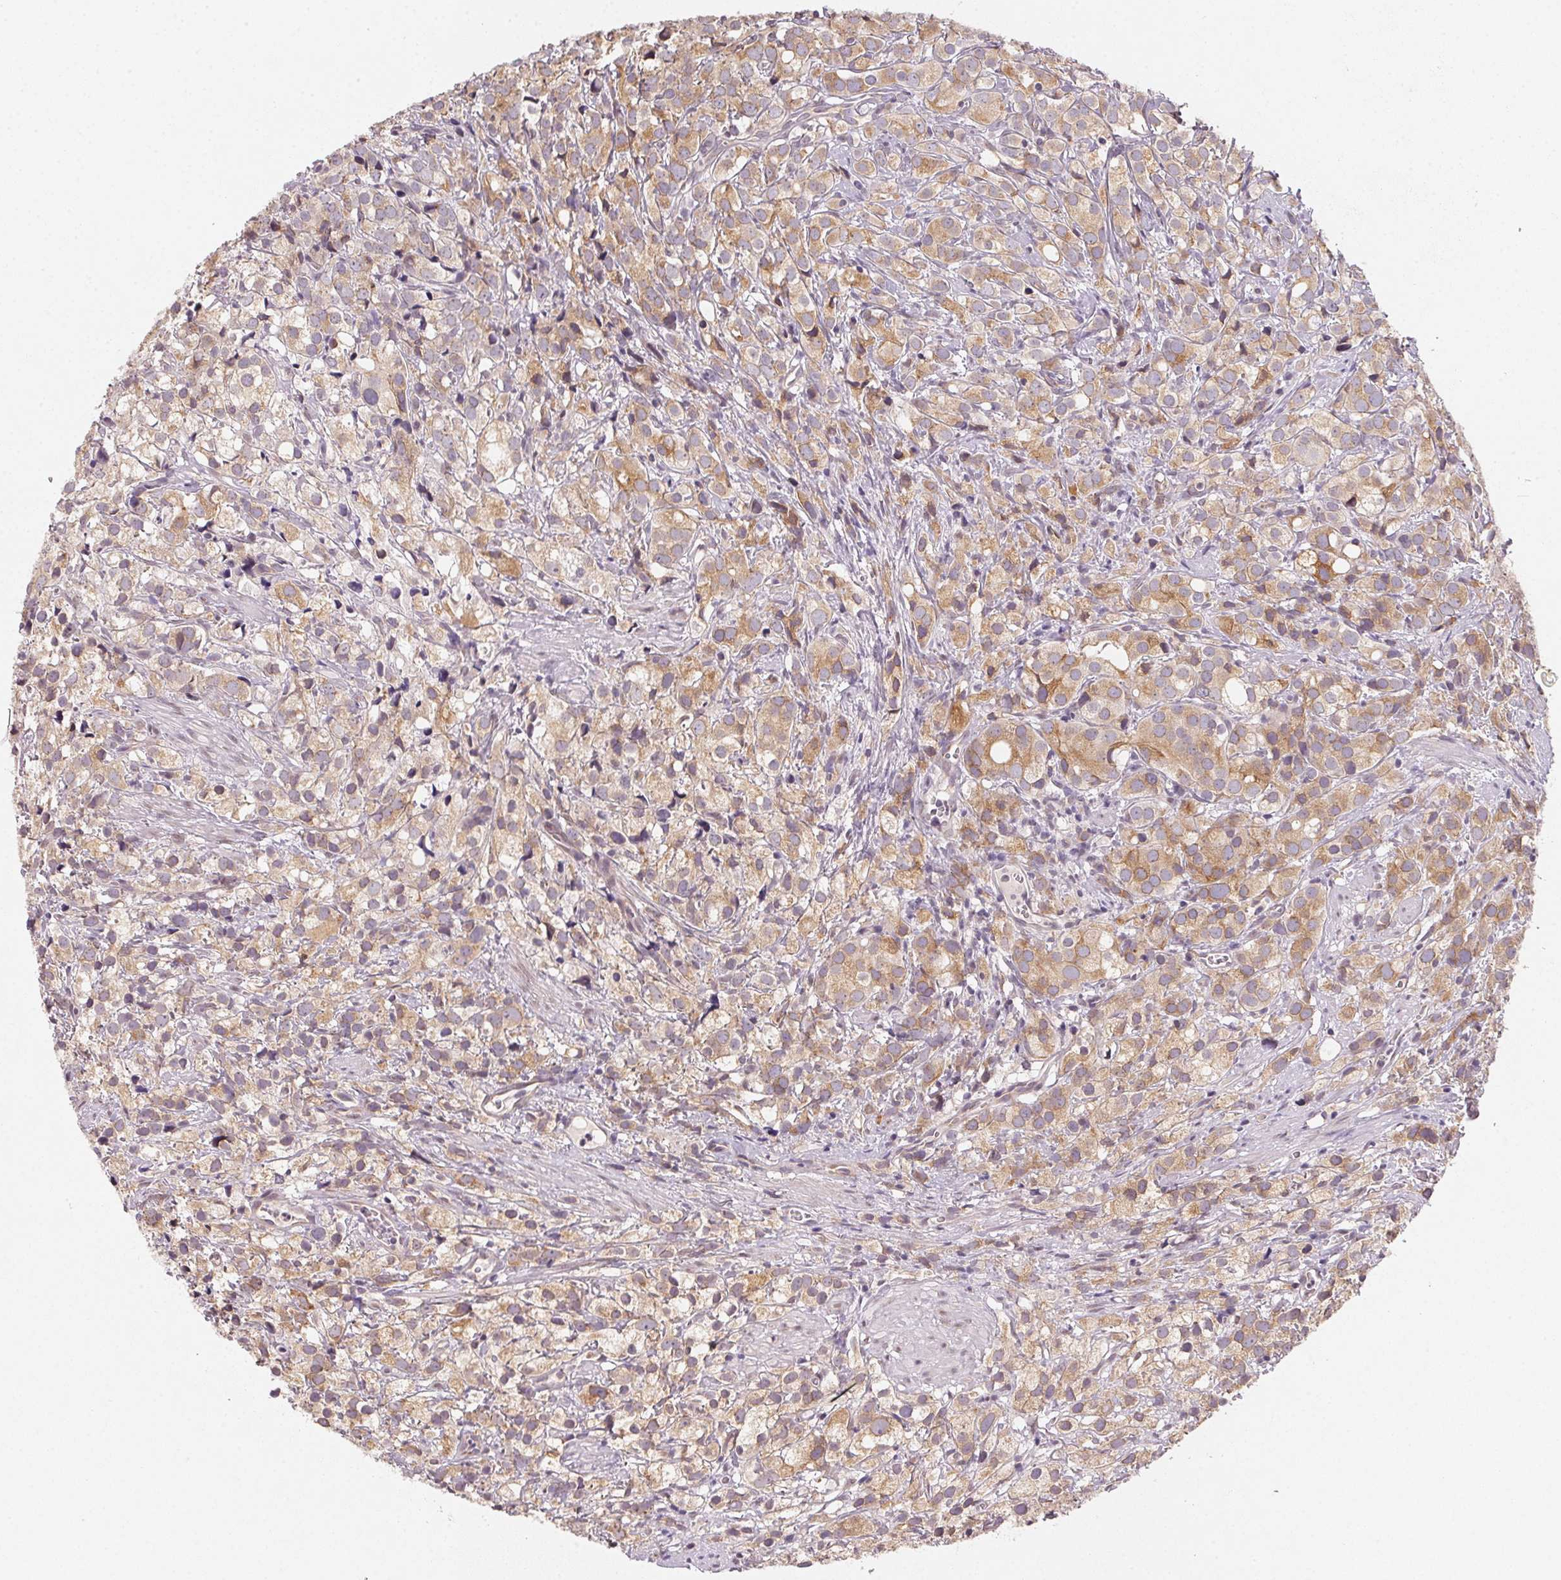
{"staining": {"intensity": "moderate", "quantity": "25%-75%", "location": "cytoplasmic/membranous"}, "tissue": "prostate cancer", "cell_type": "Tumor cells", "image_type": "cancer", "snomed": [{"axis": "morphology", "description": "Adenocarcinoma, High grade"}, {"axis": "topography", "description": "Prostate"}], "caption": "Protein analysis of prostate cancer (adenocarcinoma (high-grade)) tissue displays moderate cytoplasmic/membranous expression in approximately 25%-75% of tumor cells. The protein of interest is shown in brown color, while the nuclei are stained blue.", "gene": "EI24", "patient": {"sex": "male", "age": 86}}